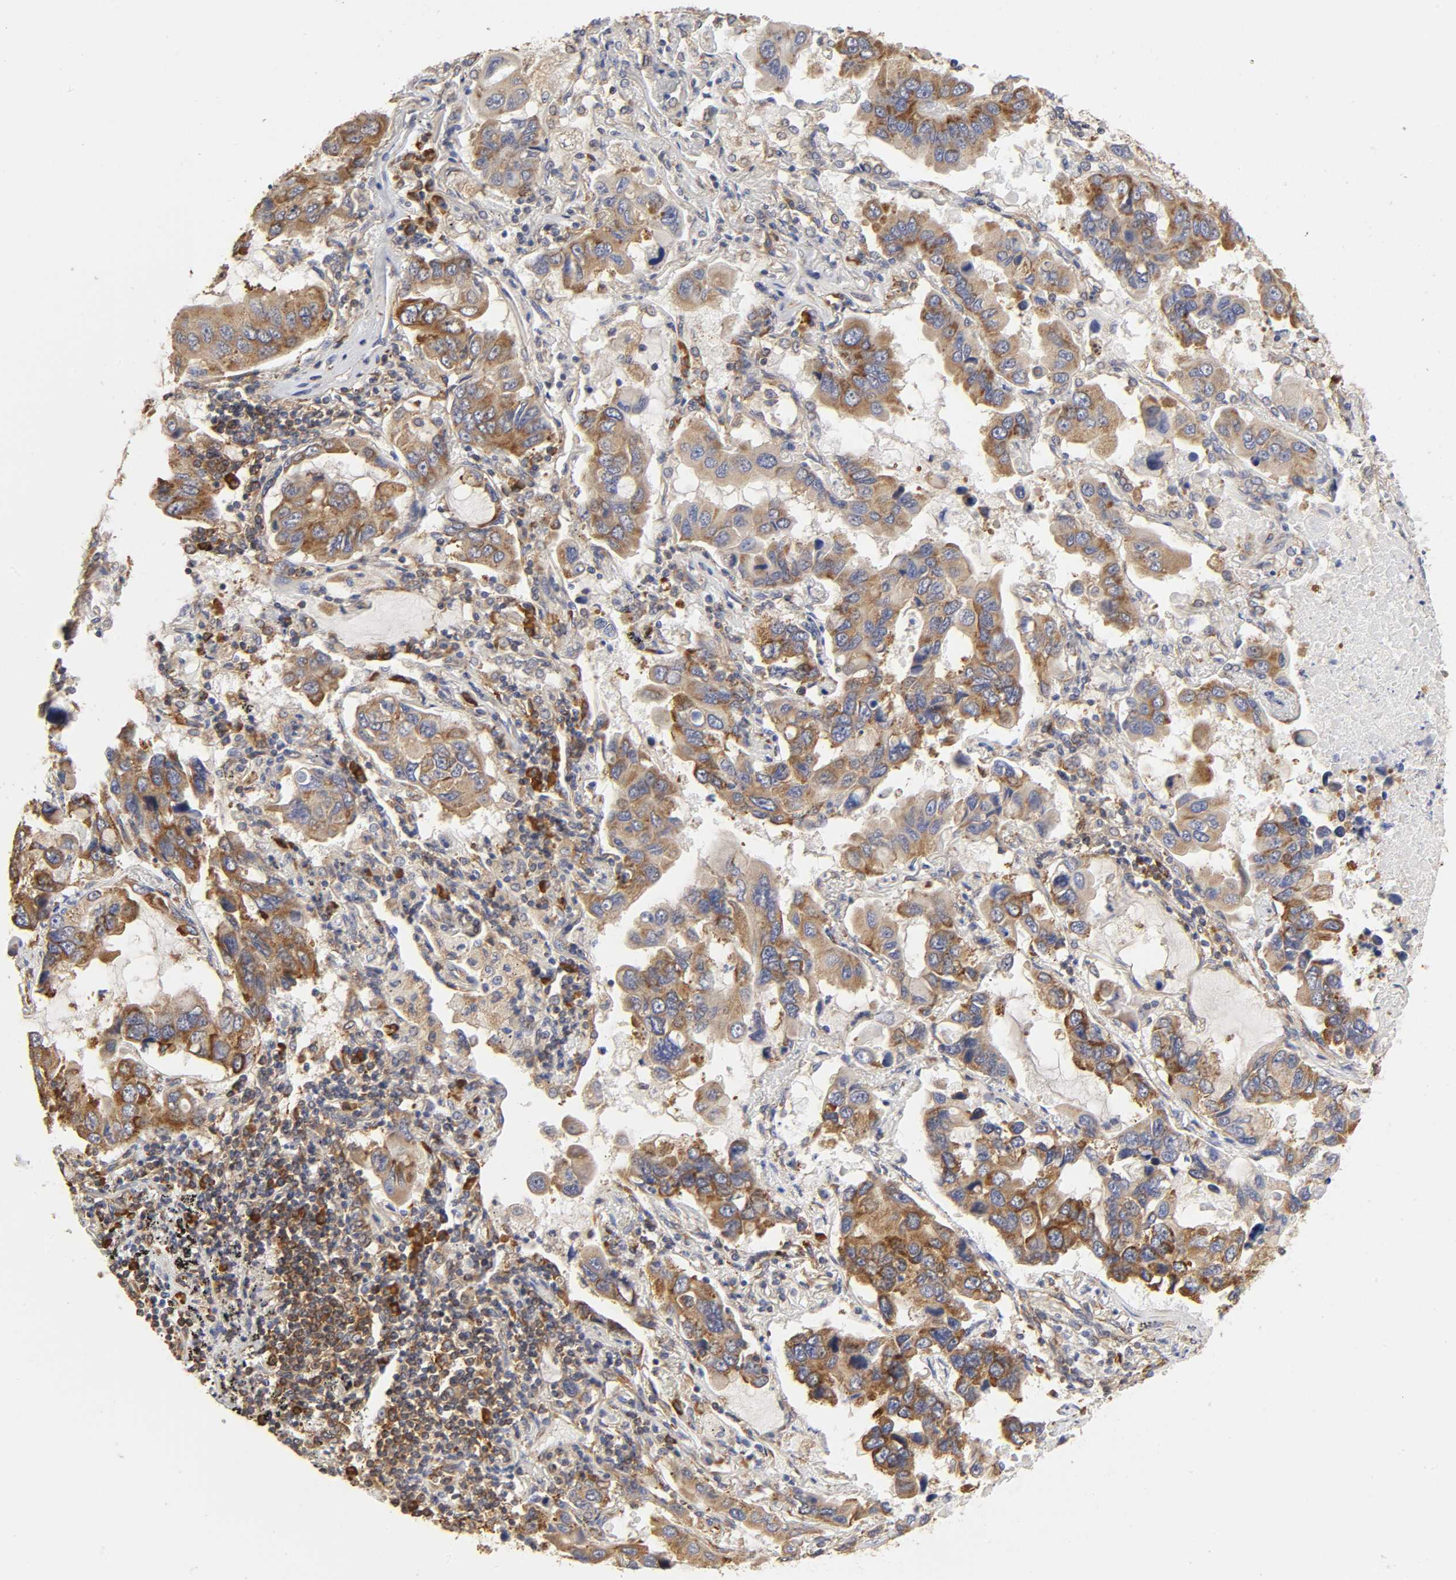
{"staining": {"intensity": "strong", "quantity": ">75%", "location": "cytoplasmic/membranous"}, "tissue": "lung cancer", "cell_type": "Tumor cells", "image_type": "cancer", "snomed": [{"axis": "morphology", "description": "Adenocarcinoma, NOS"}, {"axis": "topography", "description": "Lung"}], "caption": "Immunohistochemical staining of human lung cancer displays high levels of strong cytoplasmic/membranous staining in about >75% of tumor cells. The protein of interest is shown in brown color, while the nuclei are stained blue.", "gene": "RPL14", "patient": {"sex": "male", "age": 64}}